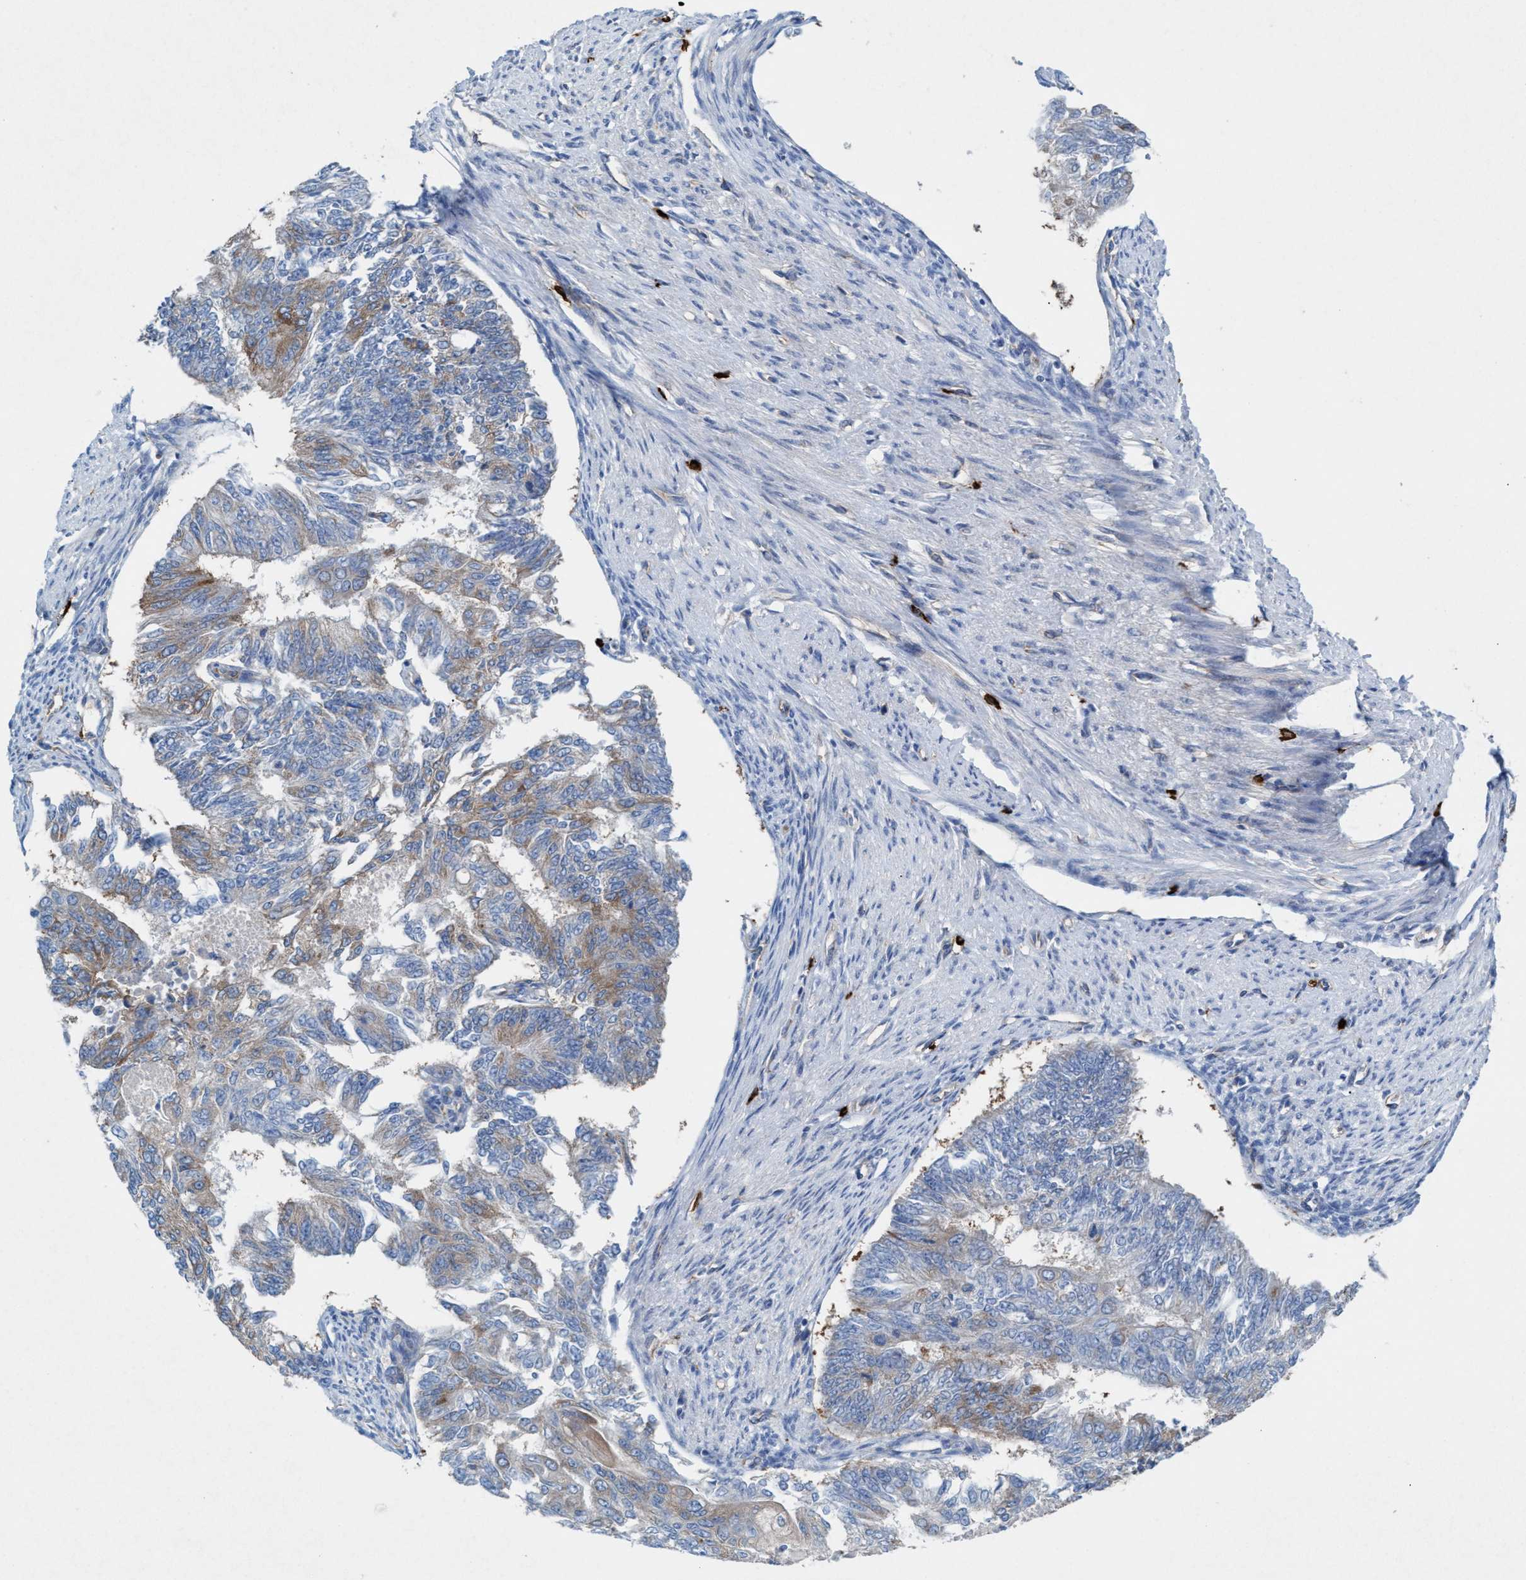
{"staining": {"intensity": "moderate", "quantity": "<25%", "location": "cytoplasmic/membranous"}, "tissue": "endometrial cancer", "cell_type": "Tumor cells", "image_type": "cancer", "snomed": [{"axis": "morphology", "description": "Adenocarcinoma, NOS"}, {"axis": "topography", "description": "Endometrium"}], "caption": "Immunohistochemistry (IHC) histopathology image of neoplastic tissue: human endometrial cancer stained using immunohistochemistry (IHC) displays low levels of moderate protein expression localized specifically in the cytoplasmic/membranous of tumor cells, appearing as a cytoplasmic/membranous brown color.", "gene": "NYAP1", "patient": {"sex": "female", "age": 32}}